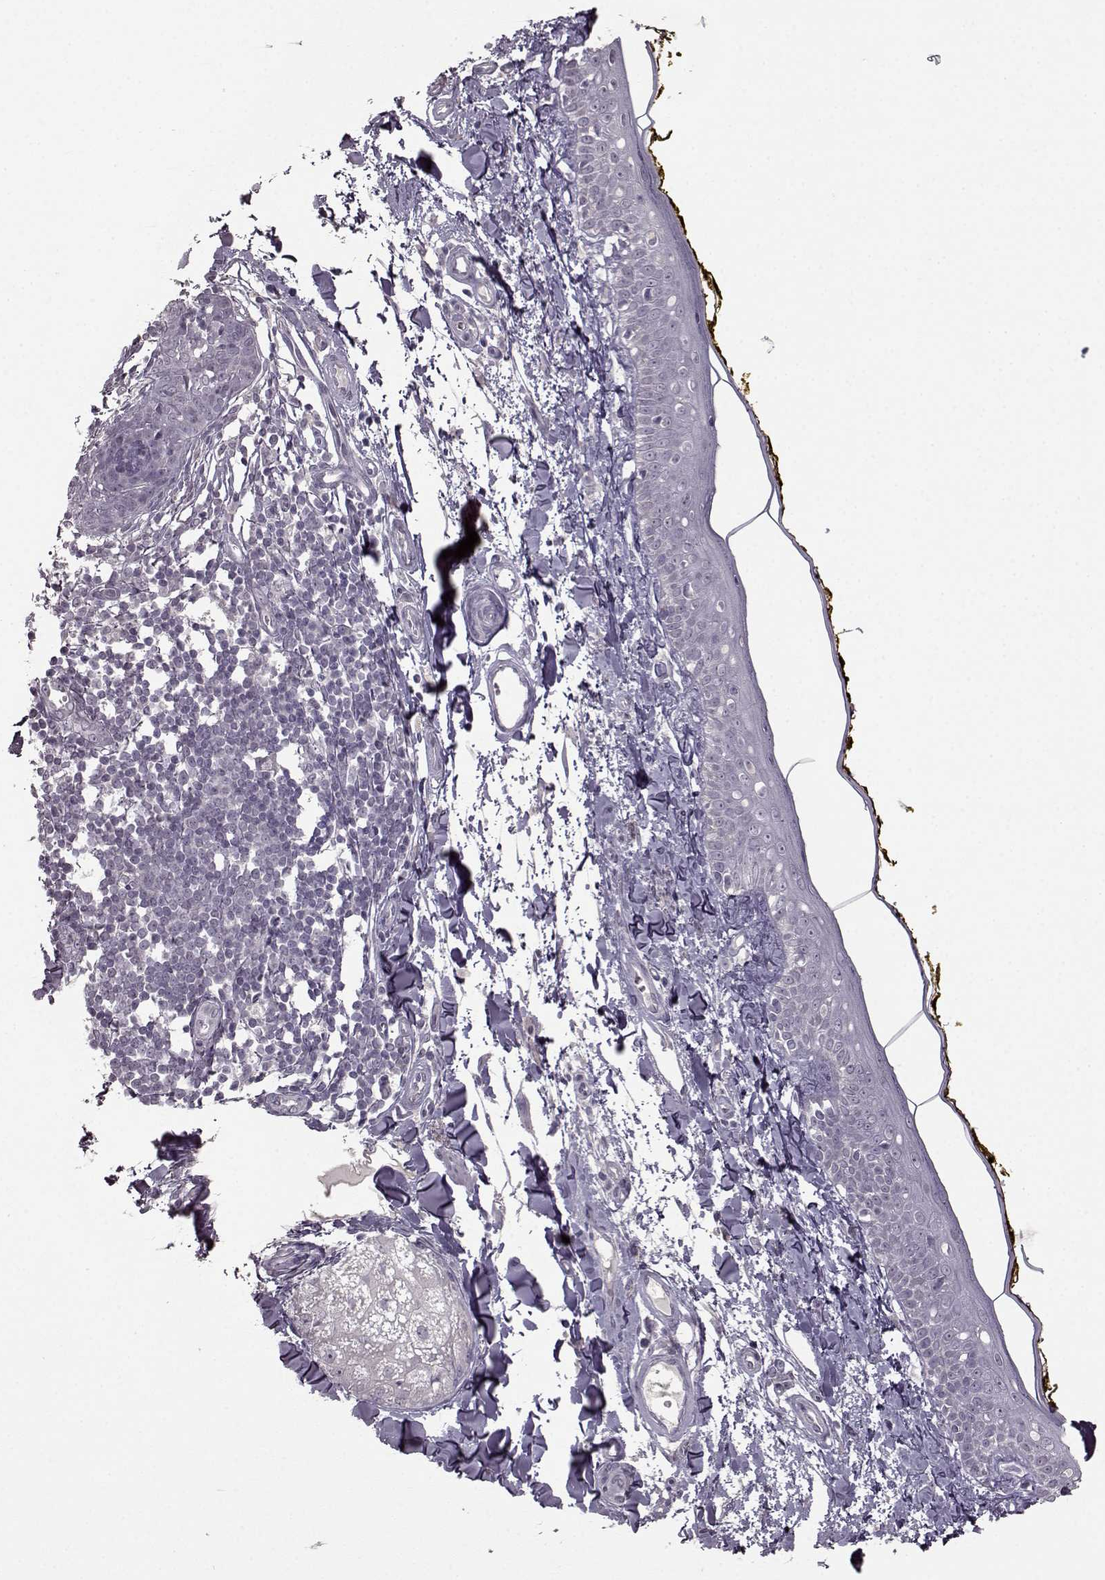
{"staining": {"intensity": "negative", "quantity": "none", "location": "none"}, "tissue": "skin", "cell_type": "Fibroblasts", "image_type": "normal", "snomed": [{"axis": "morphology", "description": "Normal tissue, NOS"}, {"axis": "topography", "description": "Skin"}], "caption": "Immunohistochemistry (IHC) photomicrograph of benign skin stained for a protein (brown), which demonstrates no positivity in fibroblasts.", "gene": "LHB", "patient": {"sex": "male", "age": 76}}